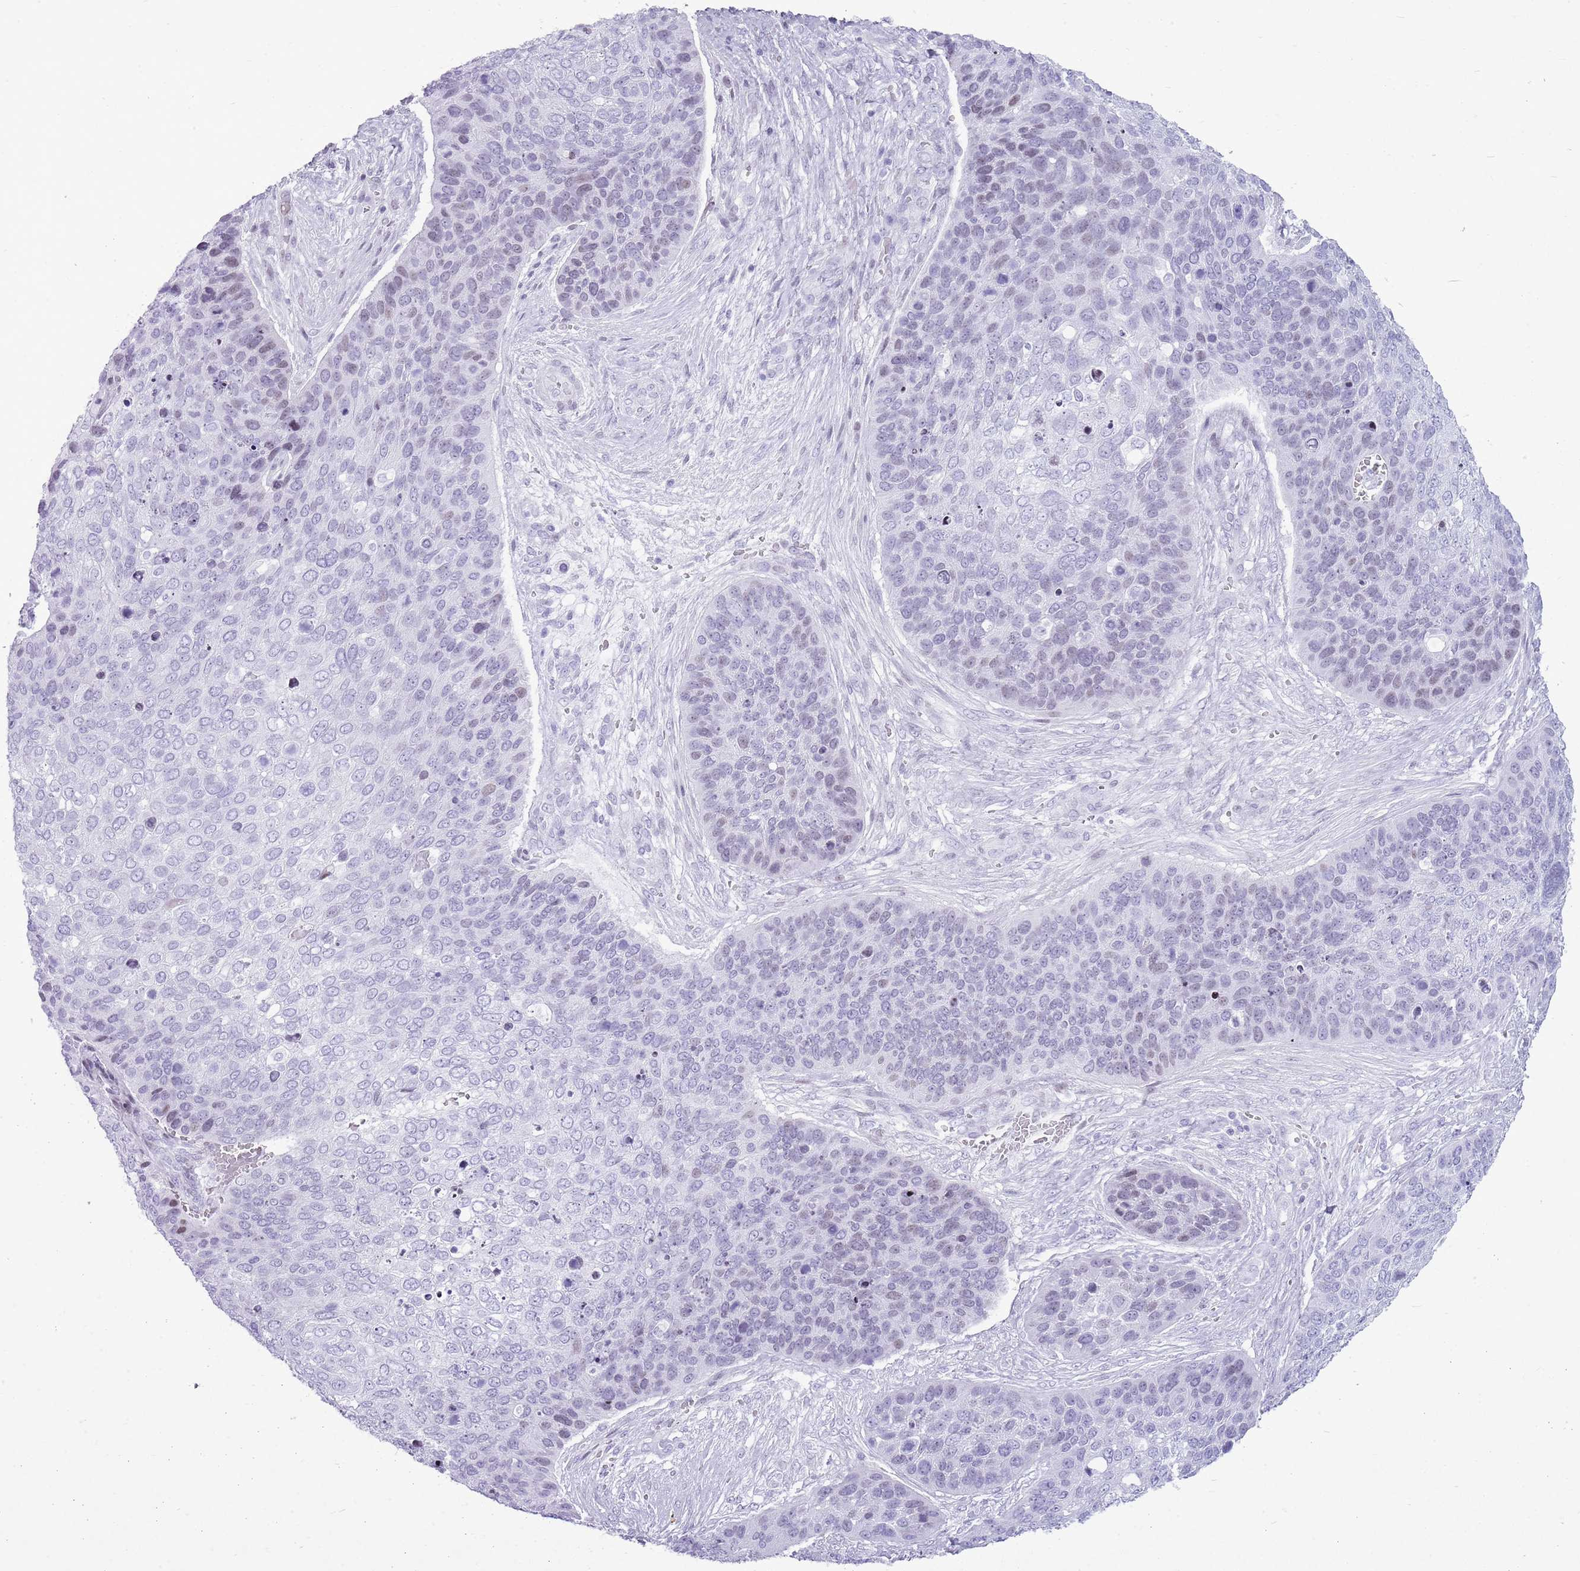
{"staining": {"intensity": "negative", "quantity": "none", "location": "none"}, "tissue": "skin cancer", "cell_type": "Tumor cells", "image_type": "cancer", "snomed": [{"axis": "morphology", "description": "Basal cell carcinoma"}, {"axis": "topography", "description": "Skin"}], "caption": "DAB (3,3'-diaminobenzidine) immunohistochemical staining of skin cancer displays no significant staining in tumor cells. (DAB IHC with hematoxylin counter stain).", "gene": "ASIP", "patient": {"sex": "female", "age": 74}}